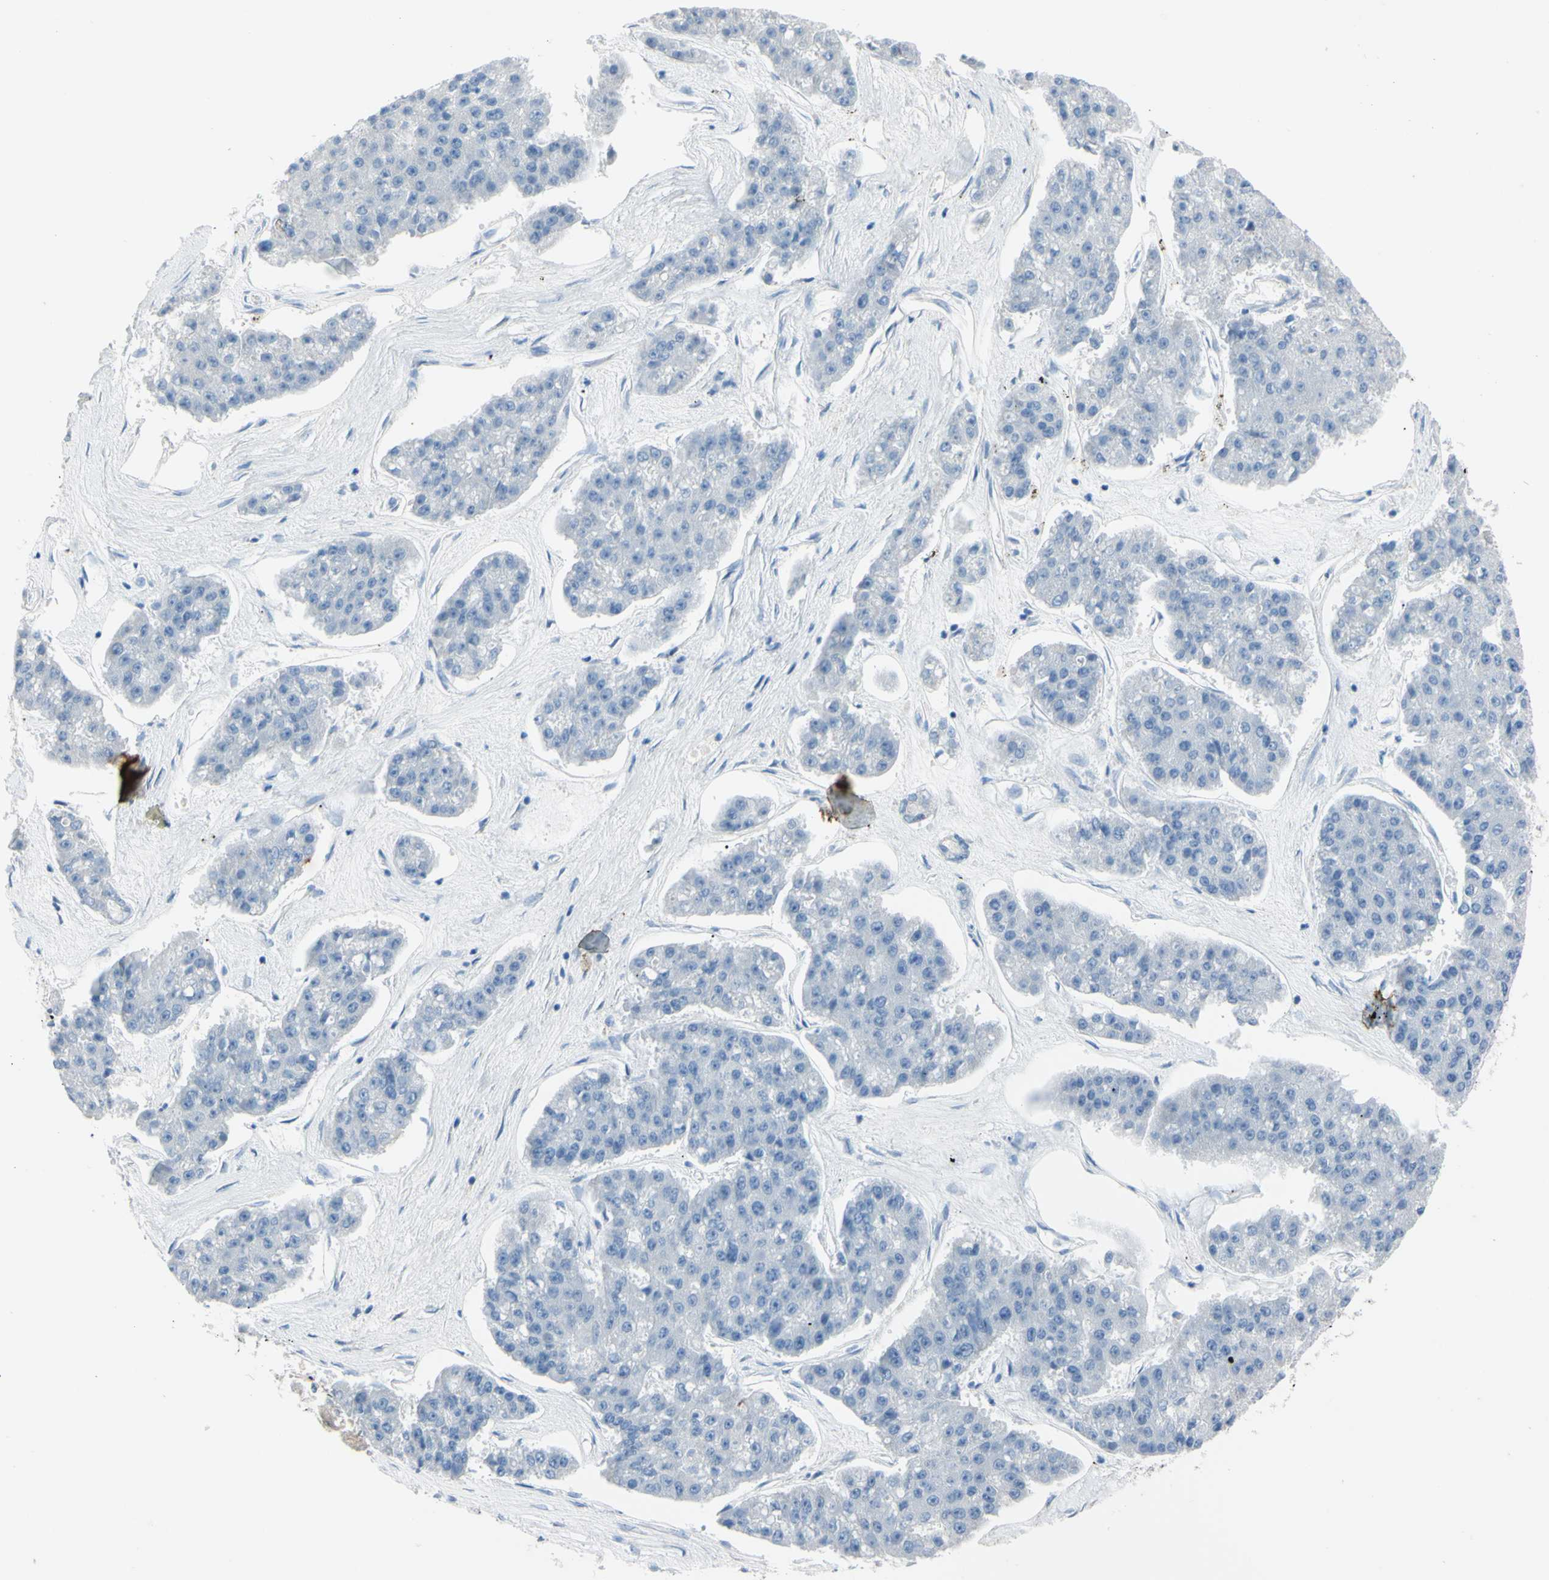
{"staining": {"intensity": "negative", "quantity": "none", "location": "none"}, "tissue": "pancreatic cancer", "cell_type": "Tumor cells", "image_type": "cancer", "snomed": [{"axis": "morphology", "description": "Adenocarcinoma, NOS"}, {"axis": "topography", "description": "Pancreas"}], "caption": "Histopathology image shows no significant protein positivity in tumor cells of adenocarcinoma (pancreatic). The staining is performed using DAB (3,3'-diaminobenzidine) brown chromogen with nuclei counter-stained in using hematoxylin.", "gene": "NOL3", "patient": {"sex": "male", "age": 50}}